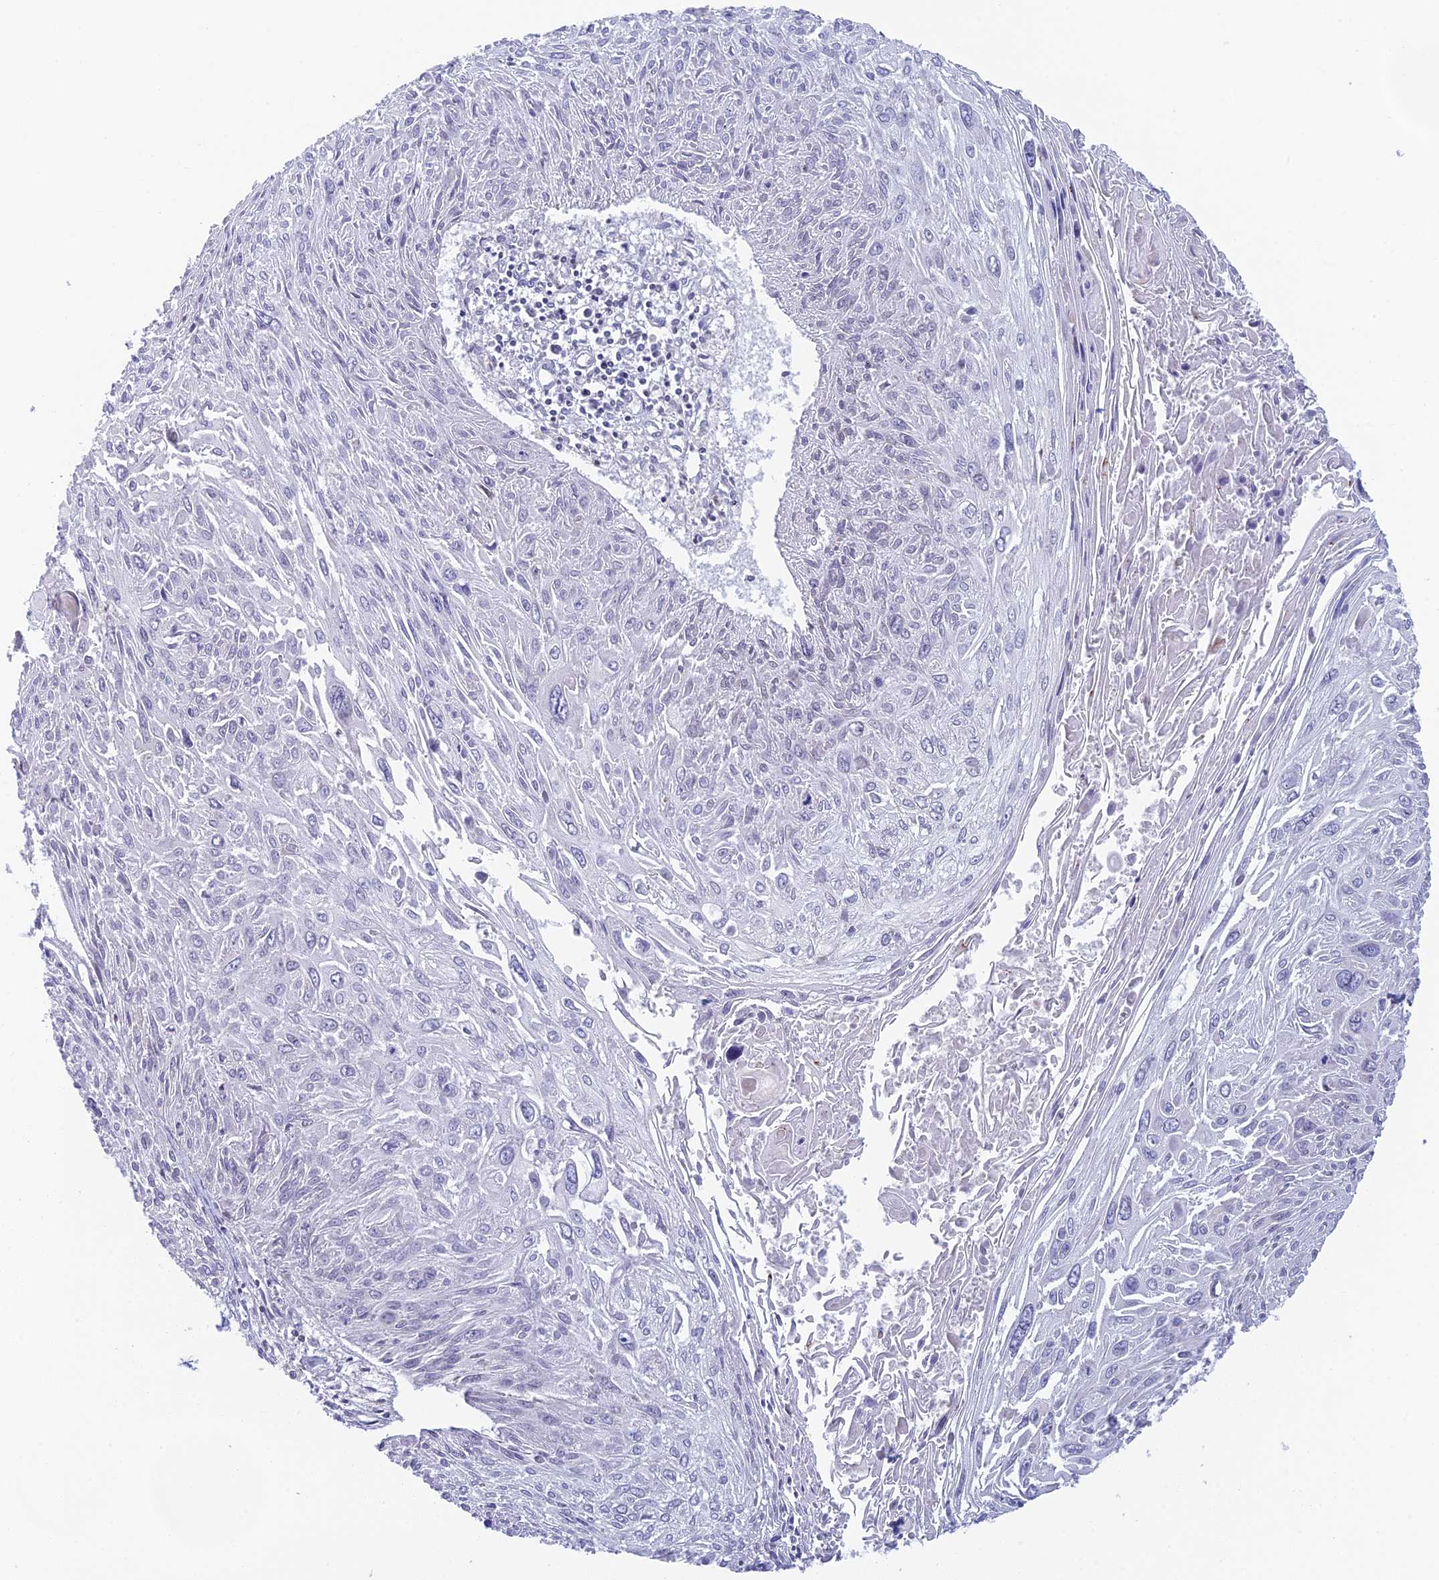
{"staining": {"intensity": "negative", "quantity": "none", "location": "none"}, "tissue": "cervical cancer", "cell_type": "Tumor cells", "image_type": "cancer", "snomed": [{"axis": "morphology", "description": "Squamous cell carcinoma, NOS"}, {"axis": "topography", "description": "Cervix"}], "caption": "A histopathology image of human squamous cell carcinoma (cervical) is negative for staining in tumor cells.", "gene": "REXO5", "patient": {"sex": "female", "age": 51}}